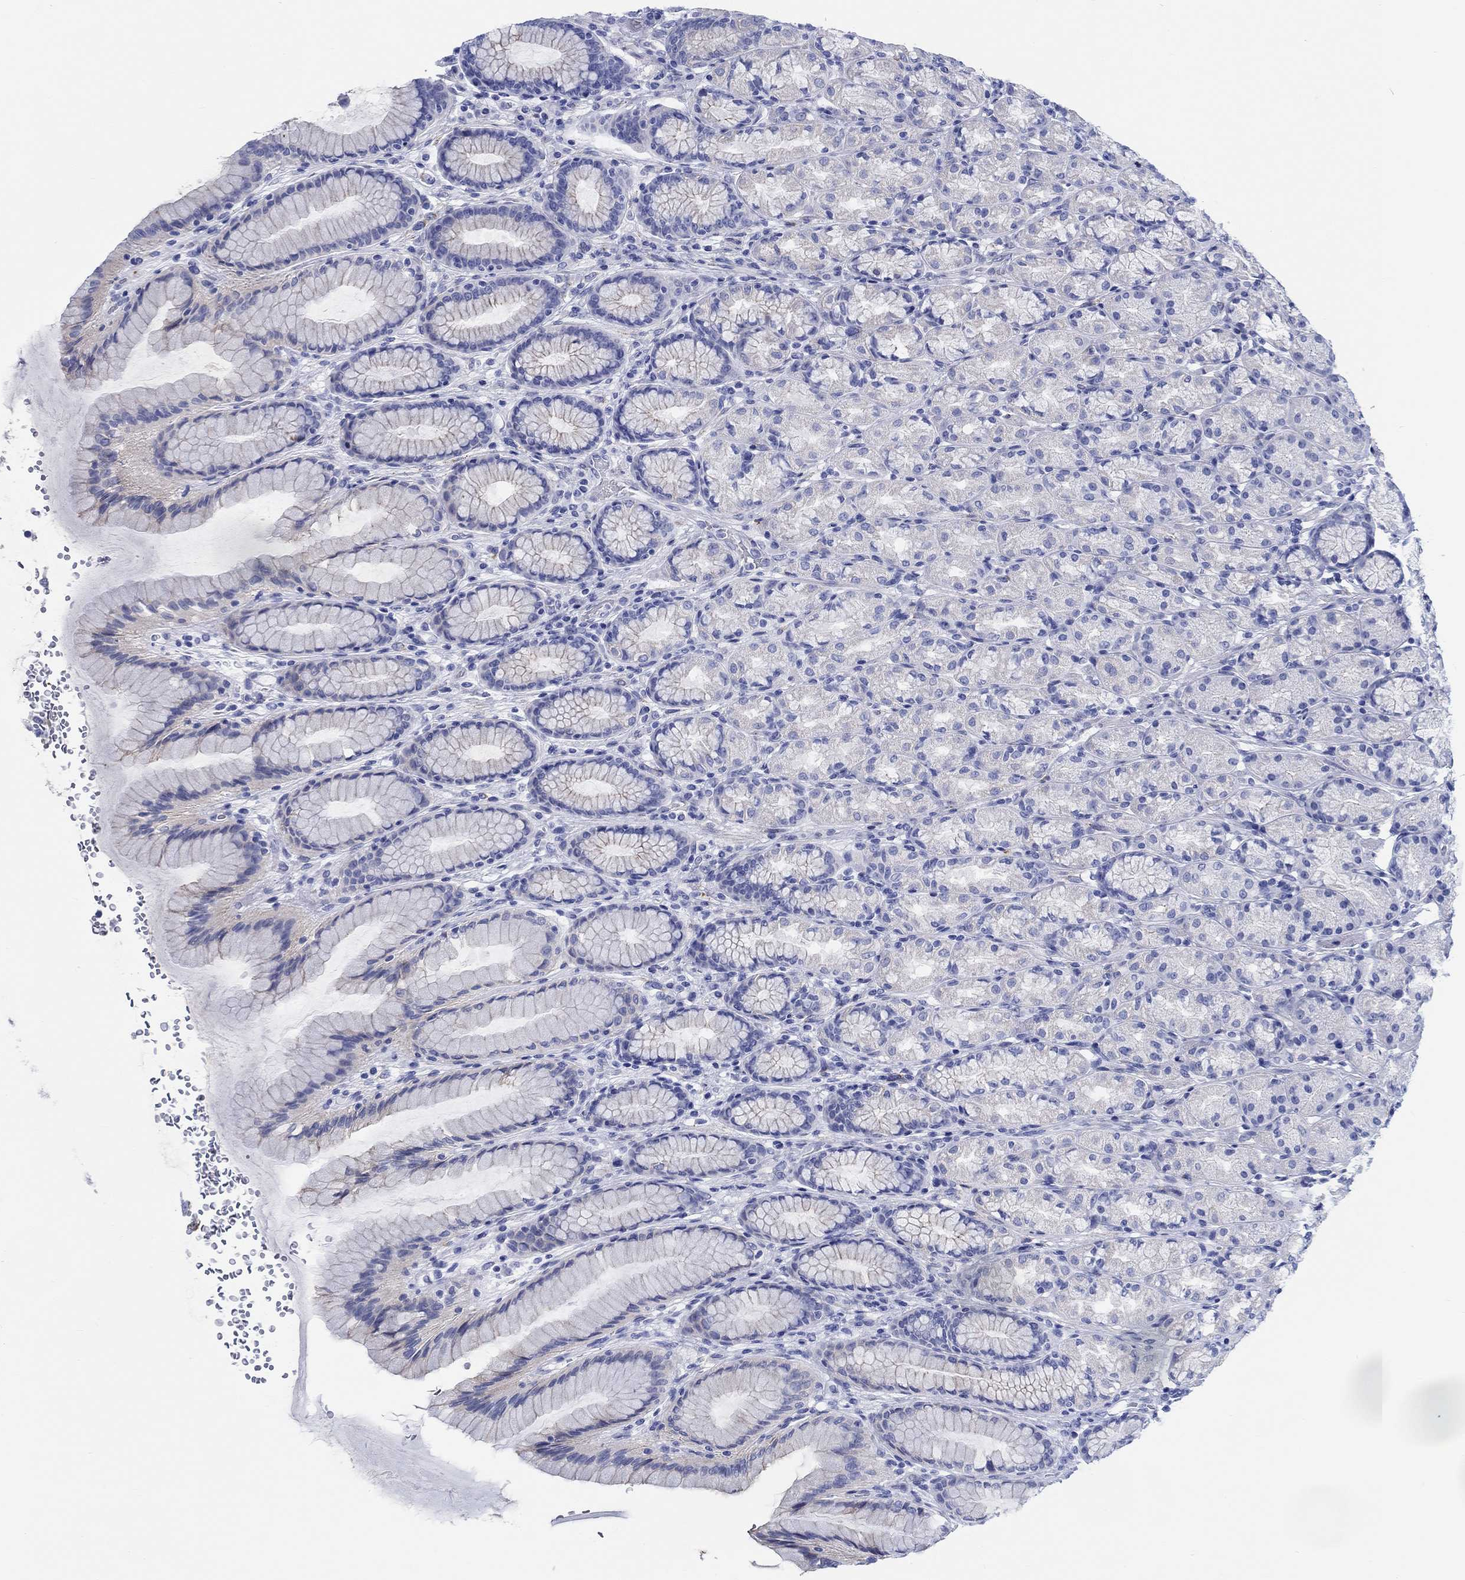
{"staining": {"intensity": "negative", "quantity": "none", "location": "none"}, "tissue": "stomach", "cell_type": "Glandular cells", "image_type": "normal", "snomed": [{"axis": "morphology", "description": "Normal tissue, NOS"}, {"axis": "morphology", "description": "Adenocarcinoma, NOS"}, {"axis": "topography", "description": "Stomach"}], "caption": "Image shows no protein staining in glandular cells of normal stomach.", "gene": "RD3L", "patient": {"sex": "female", "age": 79}}